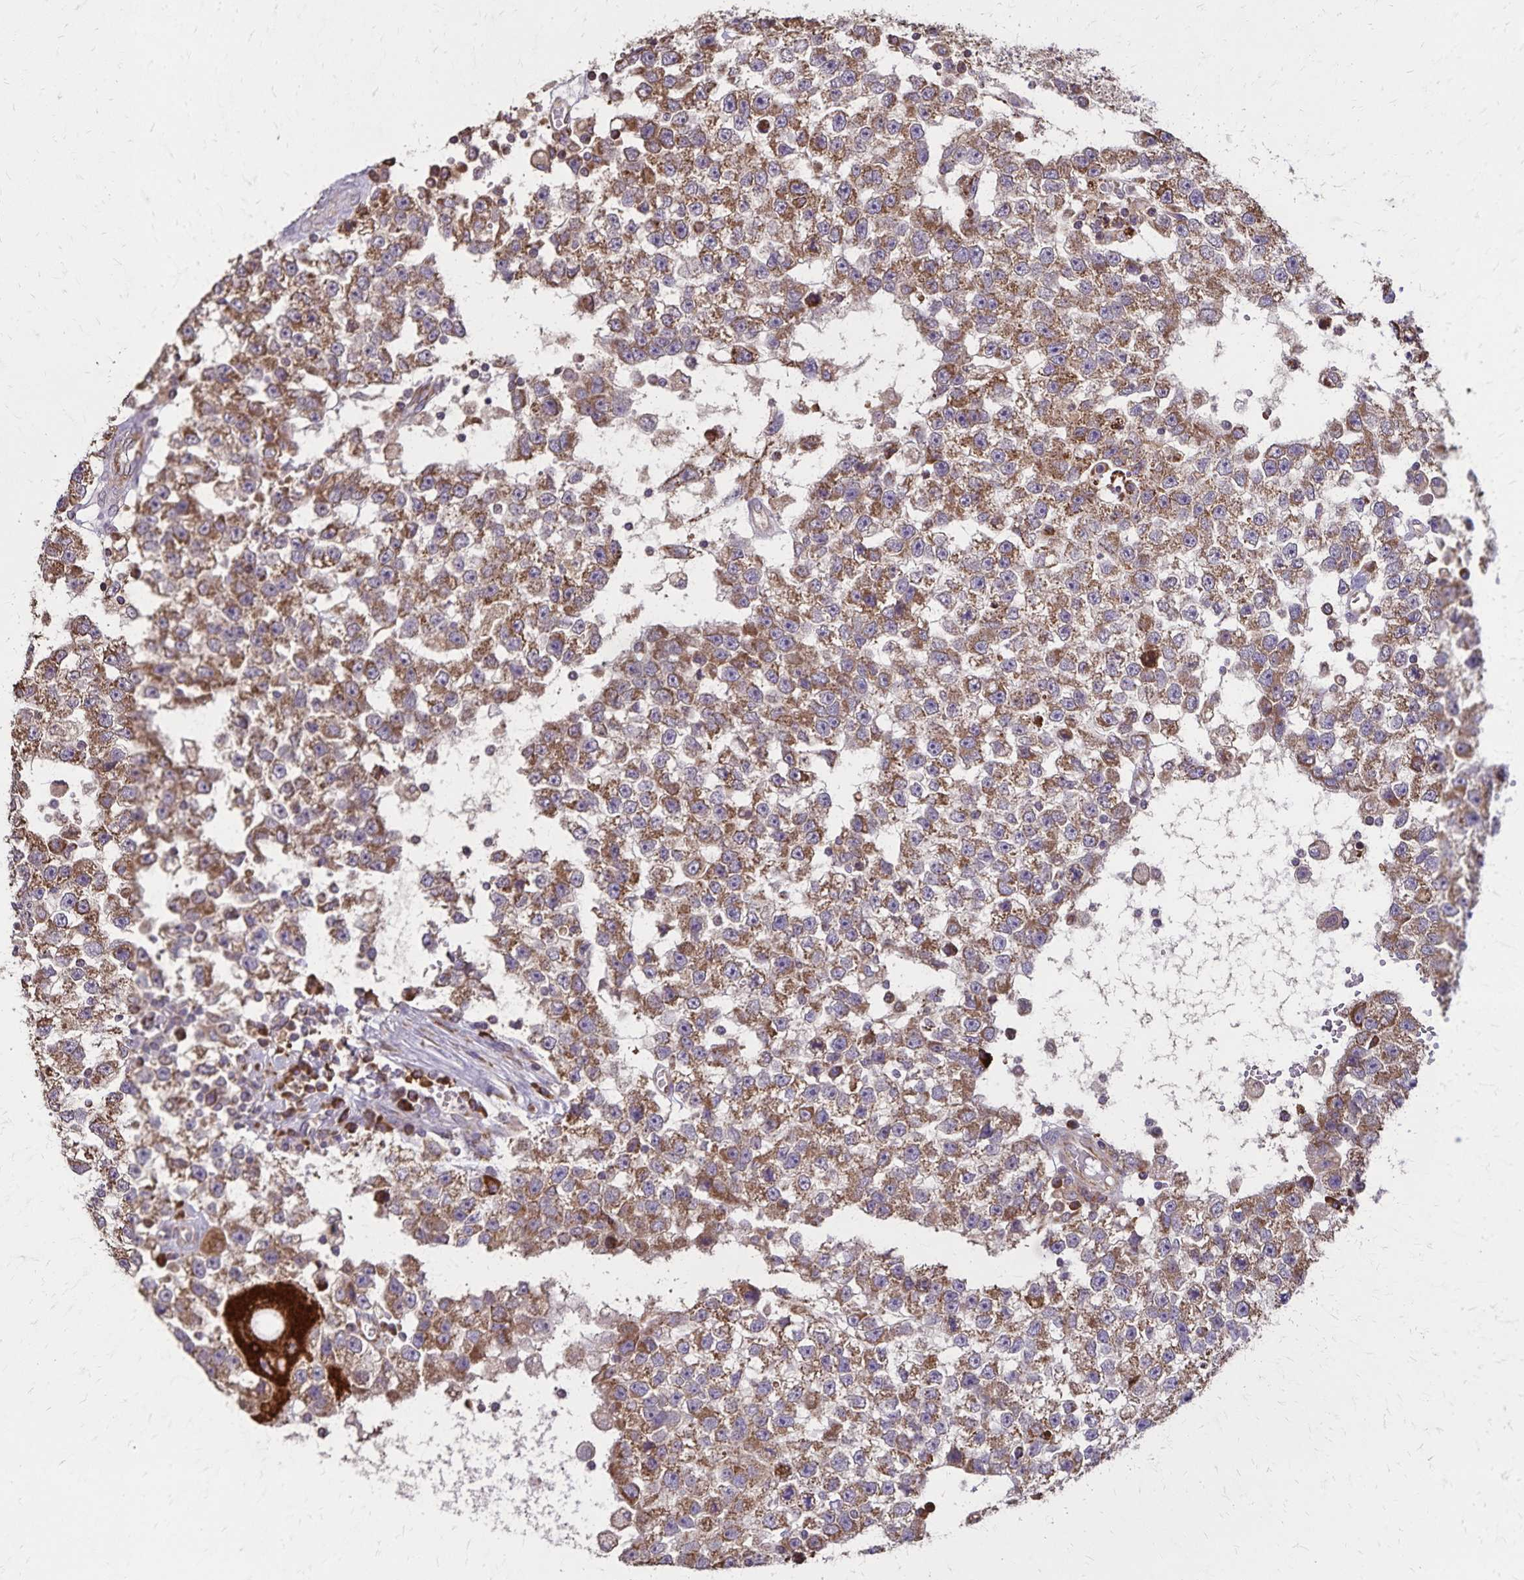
{"staining": {"intensity": "moderate", "quantity": ">75%", "location": "cytoplasmic/membranous"}, "tissue": "testis cancer", "cell_type": "Tumor cells", "image_type": "cancer", "snomed": [{"axis": "morphology", "description": "Seminoma, NOS"}, {"axis": "topography", "description": "Testis"}], "caption": "Testis cancer (seminoma) was stained to show a protein in brown. There is medium levels of moderate cytoplasmic/membranous positivity in approximately >75% of tumor cells.", "gene": "RNF10", "patient": {"sex": "male", "age": 34}}